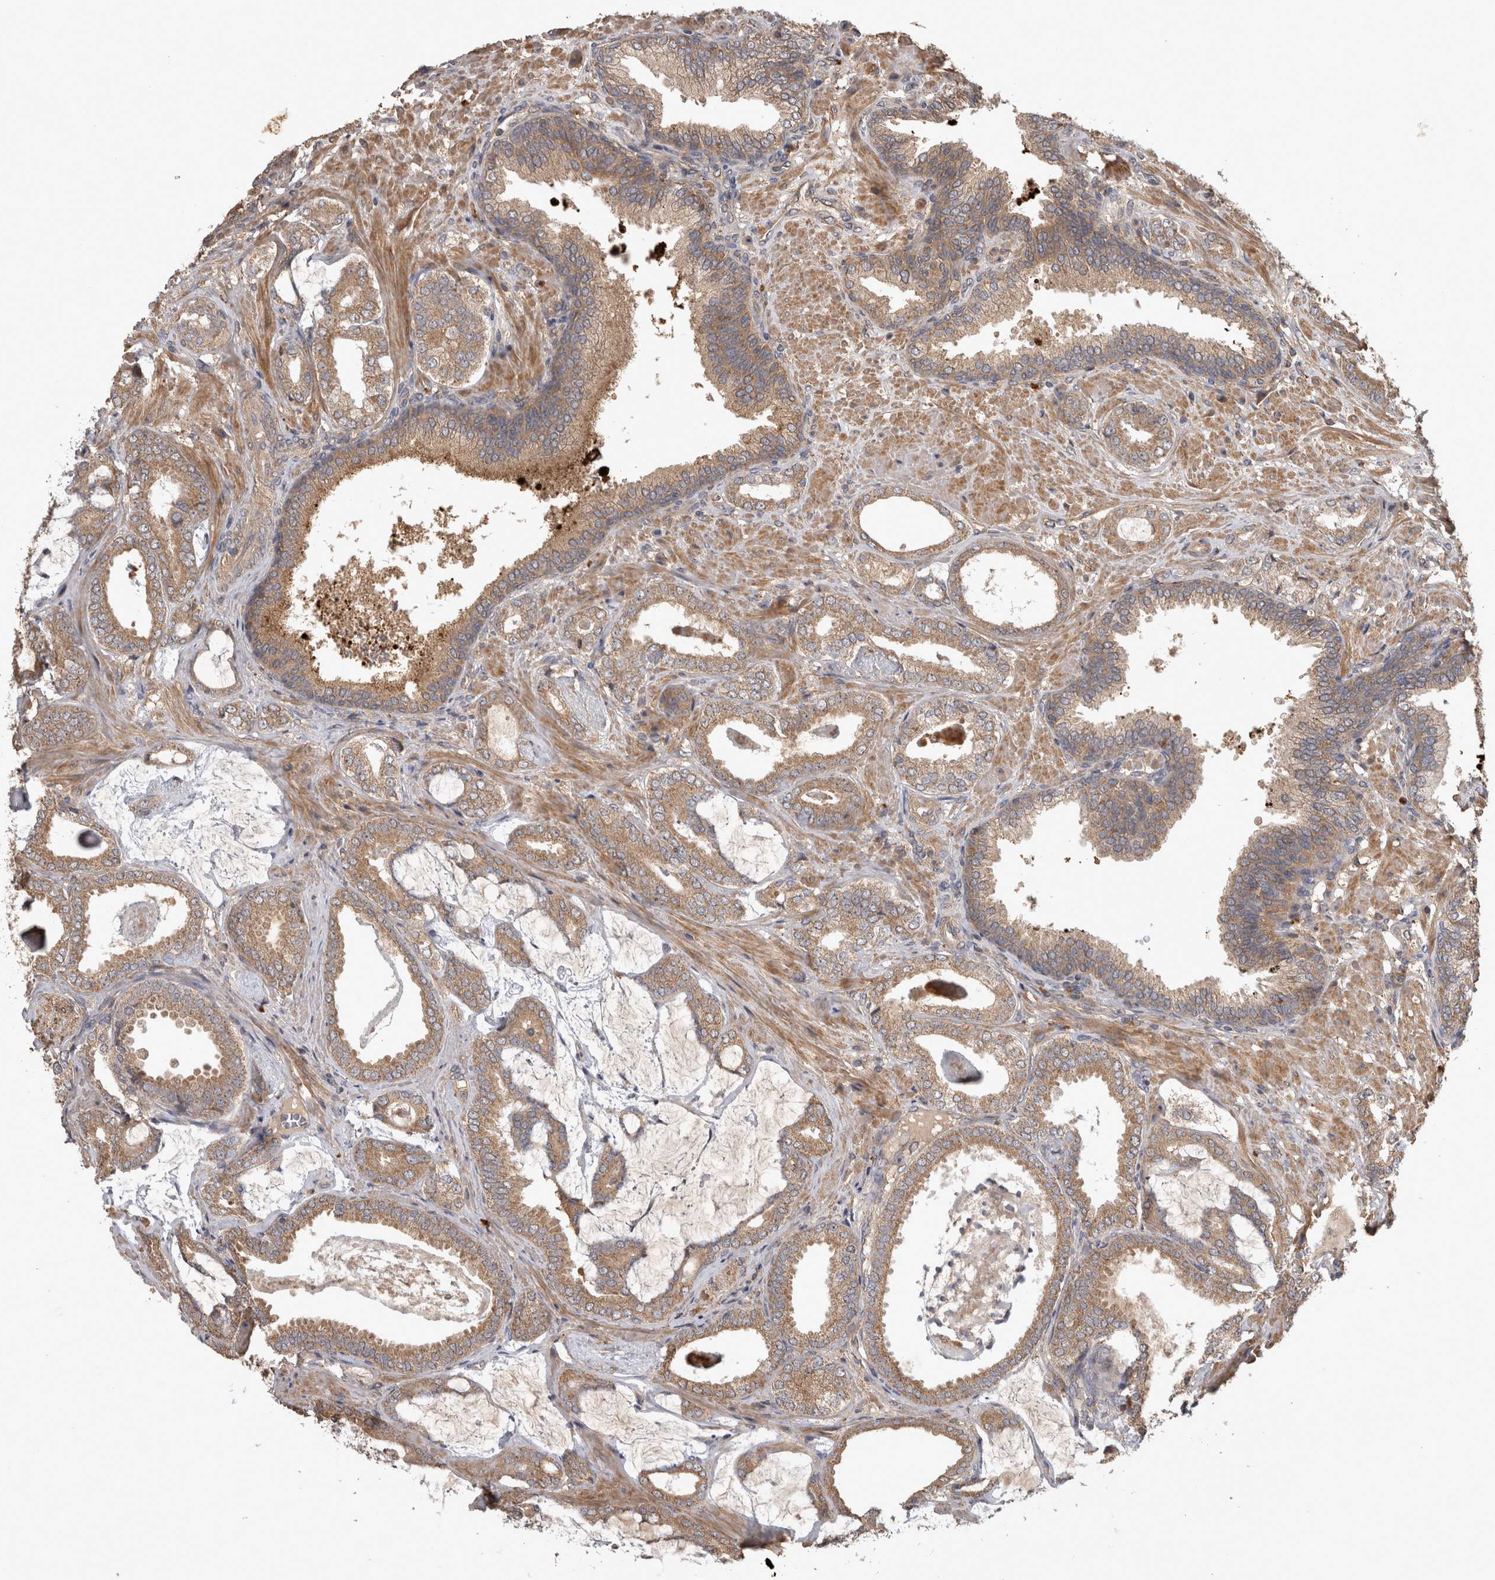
{"staining": {"intensity": "moderate", "quantity": ">75%", "location": "cytoplasmic/membranous"}, "tissue": "prostate cancer", "cell_type": "Tumor cells", "image_type": "cancer", "snomed": [{"axis": "morphology", "description": "Adenocarcinoma, Low grade"}, {"axis": "topography", "description": "Prostate"}], "caption": "Protein expression analysis of adenocarcinoma (low-grade) (prostate) shows moderate cytoplasmic/membranous expression in about >75% of tumor cells.", "gene": "TRMT61B", "patient": {"sex": "male", "age": 71}}